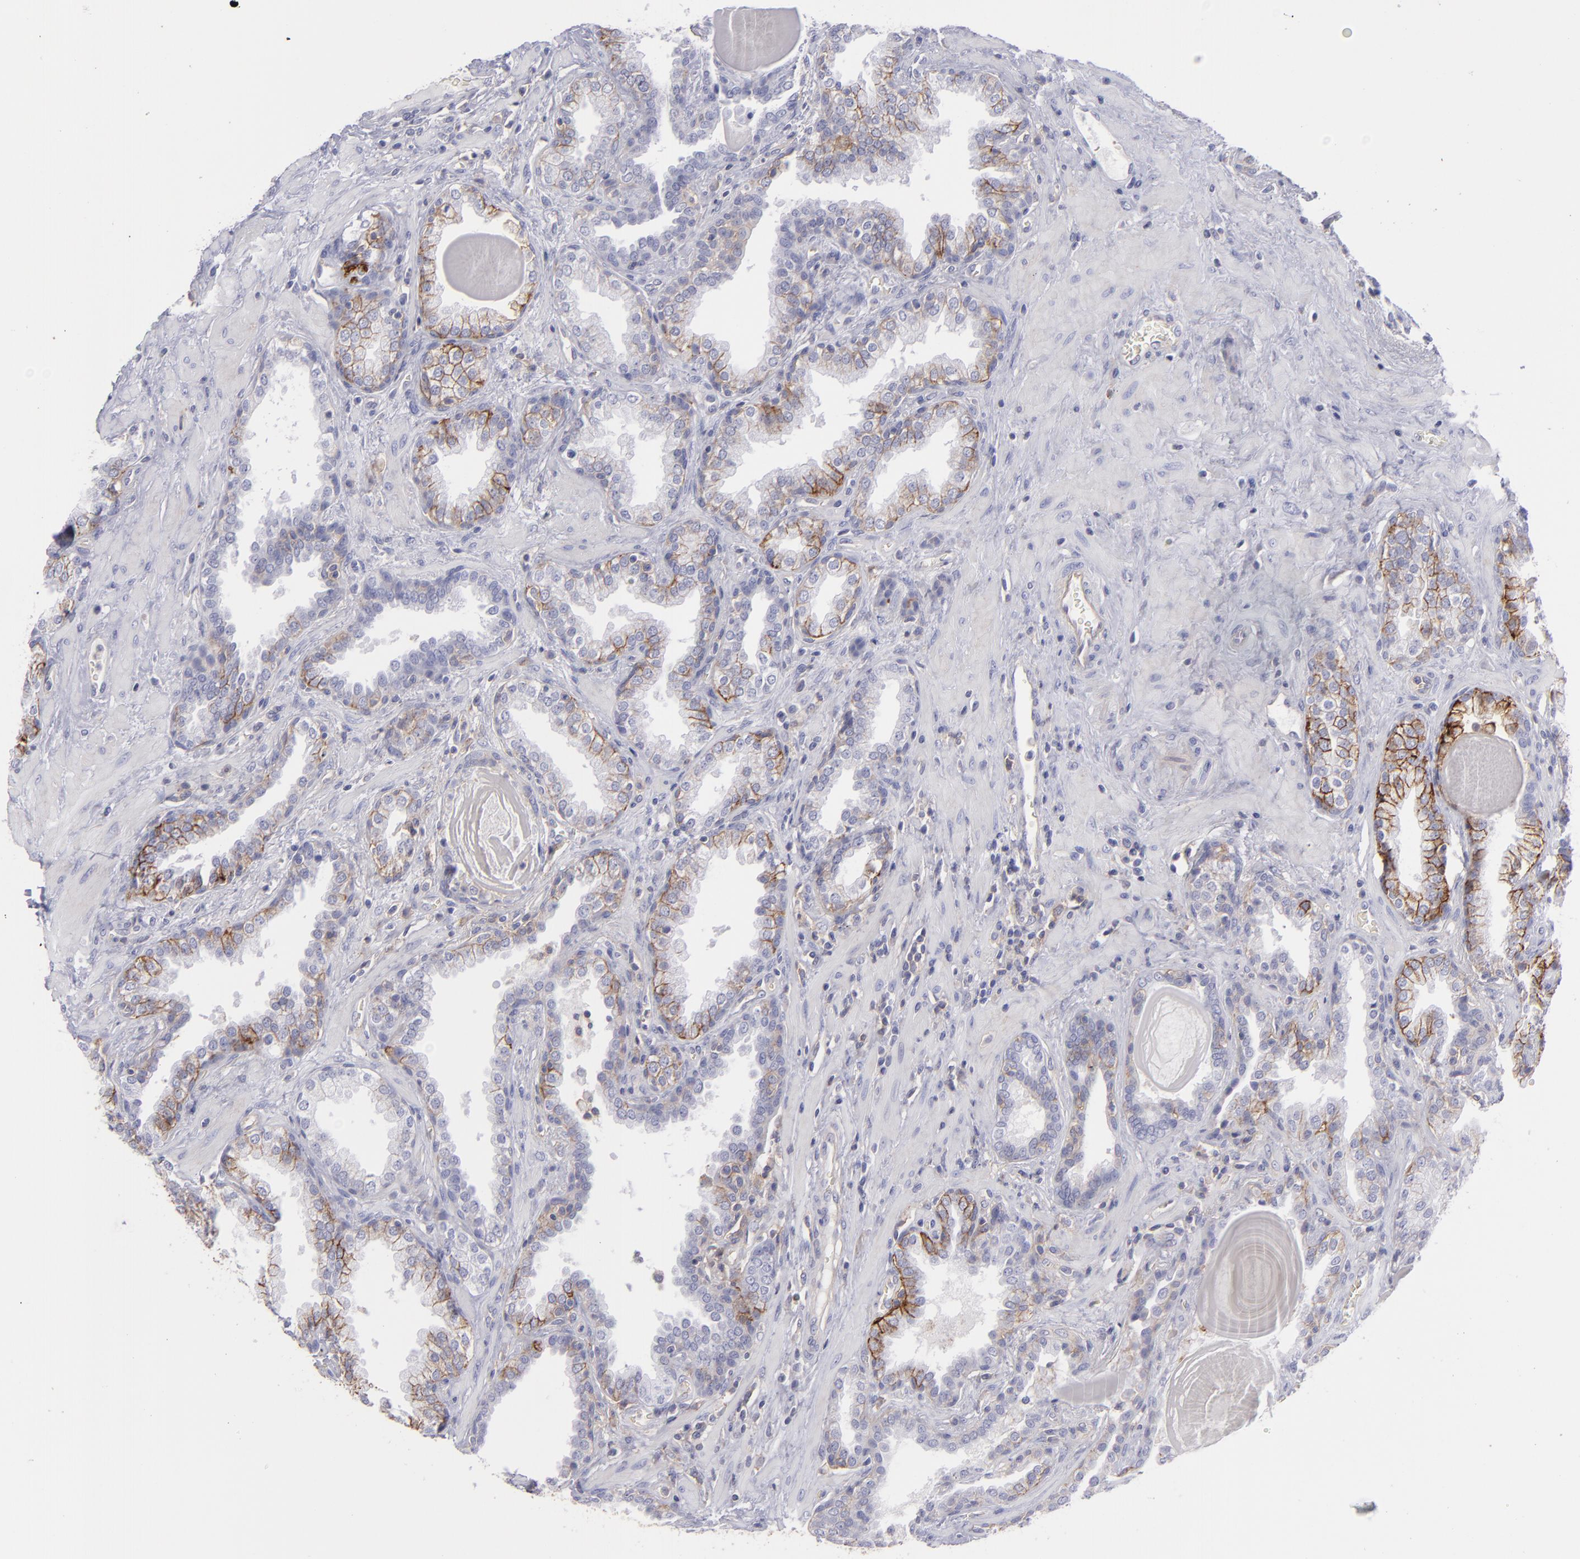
{"staining": {"intensity": "strong", "quantity": "25%-75%", "location": "cytoplasmic/membranous"}, "tissue": "prostate", "cell_type": "Glandular cells", "image_type": "normal", "snomed": [{"axis": "morphology", "description": "Normal tissue, NOS"}, {"axis": "topography", "description": "Prostate"}], "caption": "Immunohistochemical staining of normal human prostate shows strong cytoplasmic/membranous protein positivity in about 25%-75% of glandular cells. (DAB = brown stain, brightfield microscopy at high magnification).", "gene": "BSG", "patient": {"sex": "male", "age": 51}}